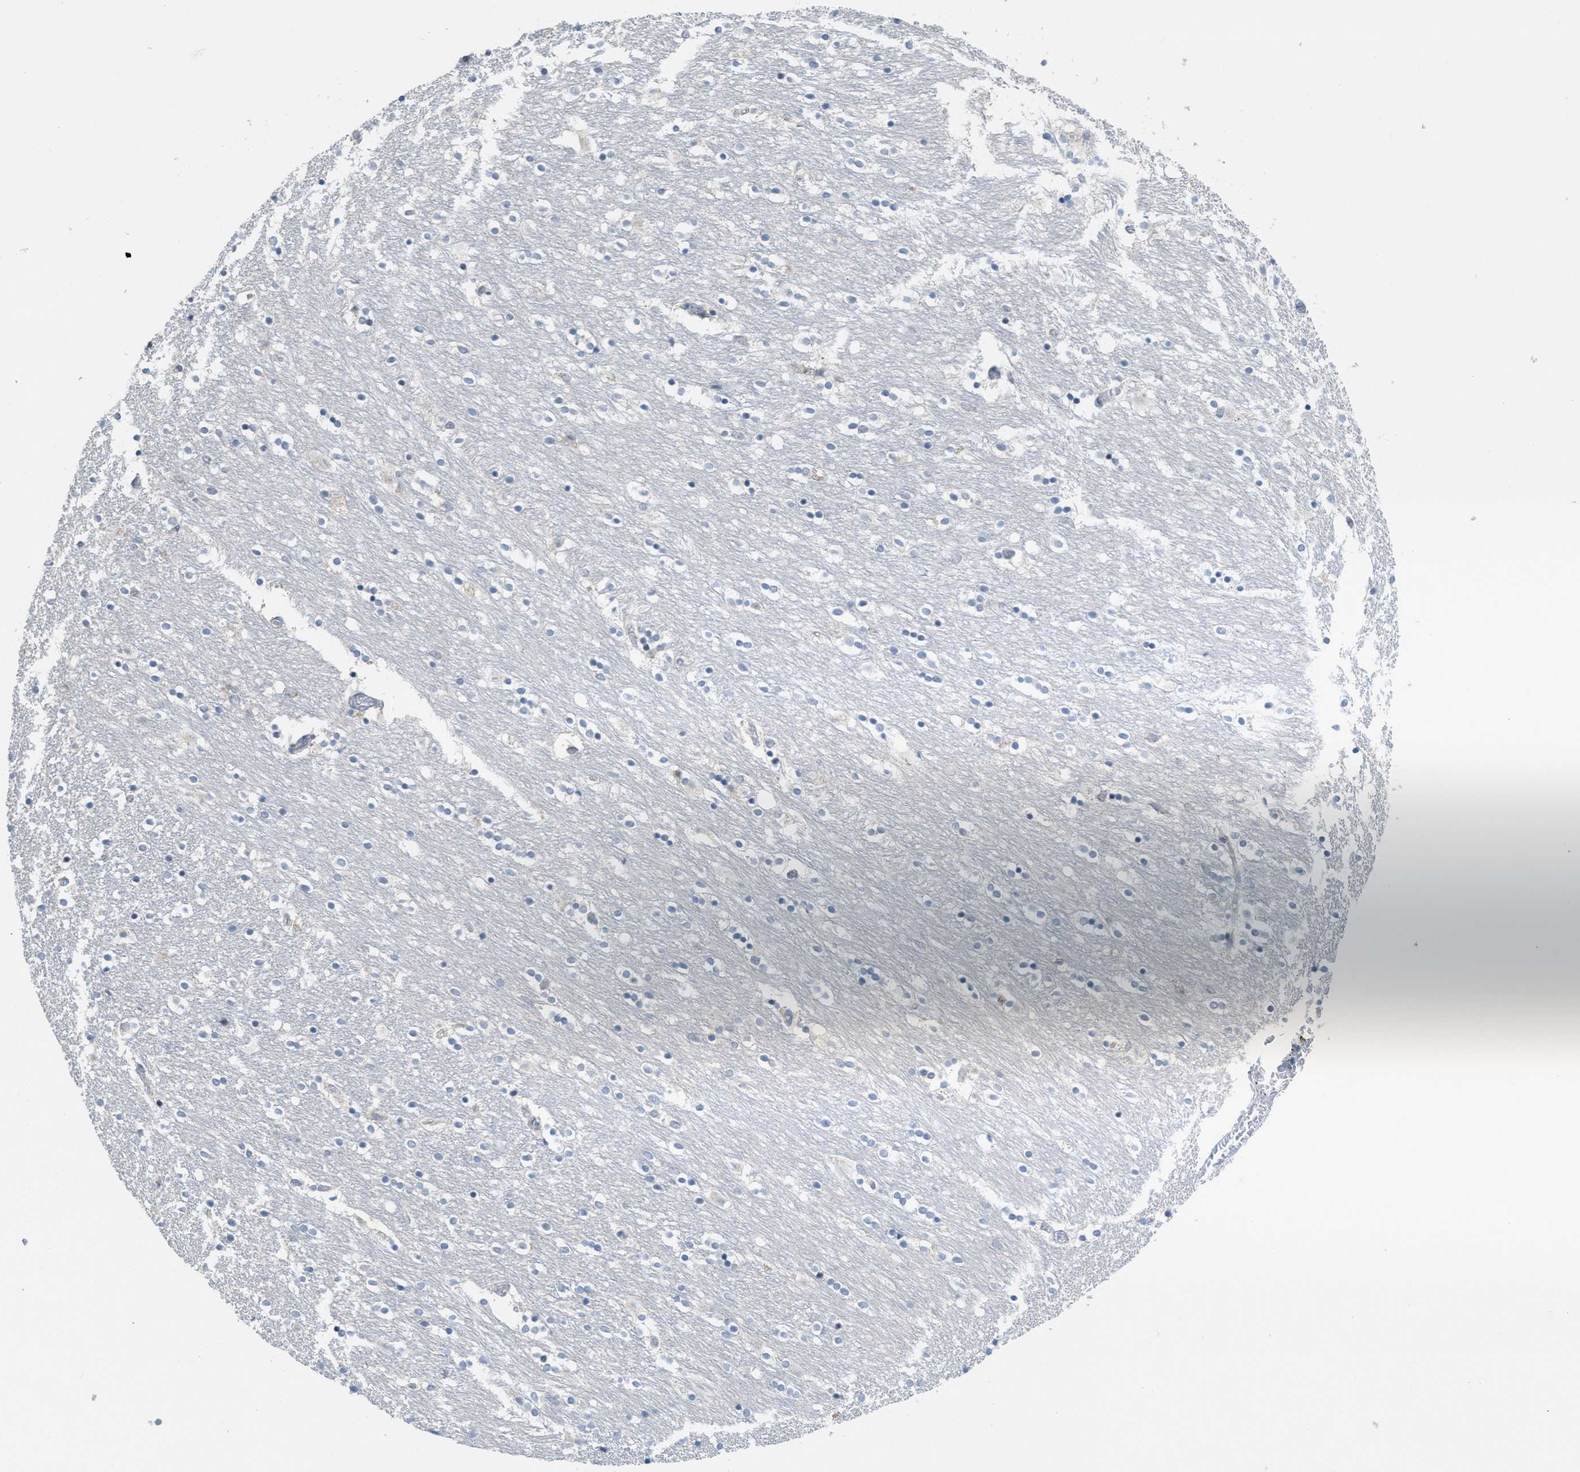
{"staining": {"intensity": "negative", "quantity": "none", "location": "none"}, "tissue": "caudate", "cell_type": "Glial cells", "image_type": "normal", "snomed": [{"axis": "morphology", "description": "Normal tissue, NOS"}, {"axis": "topography", "description": "Lateral ventricle wall"}], "caption": "Immunohistochemistry (IHC) histopathology image of normal caudate: caudate stained with DAB shows no significant protein positivity in glial cells.", "gene": "TXNDC2", "patient": {"sex": "female", "age": 54}}